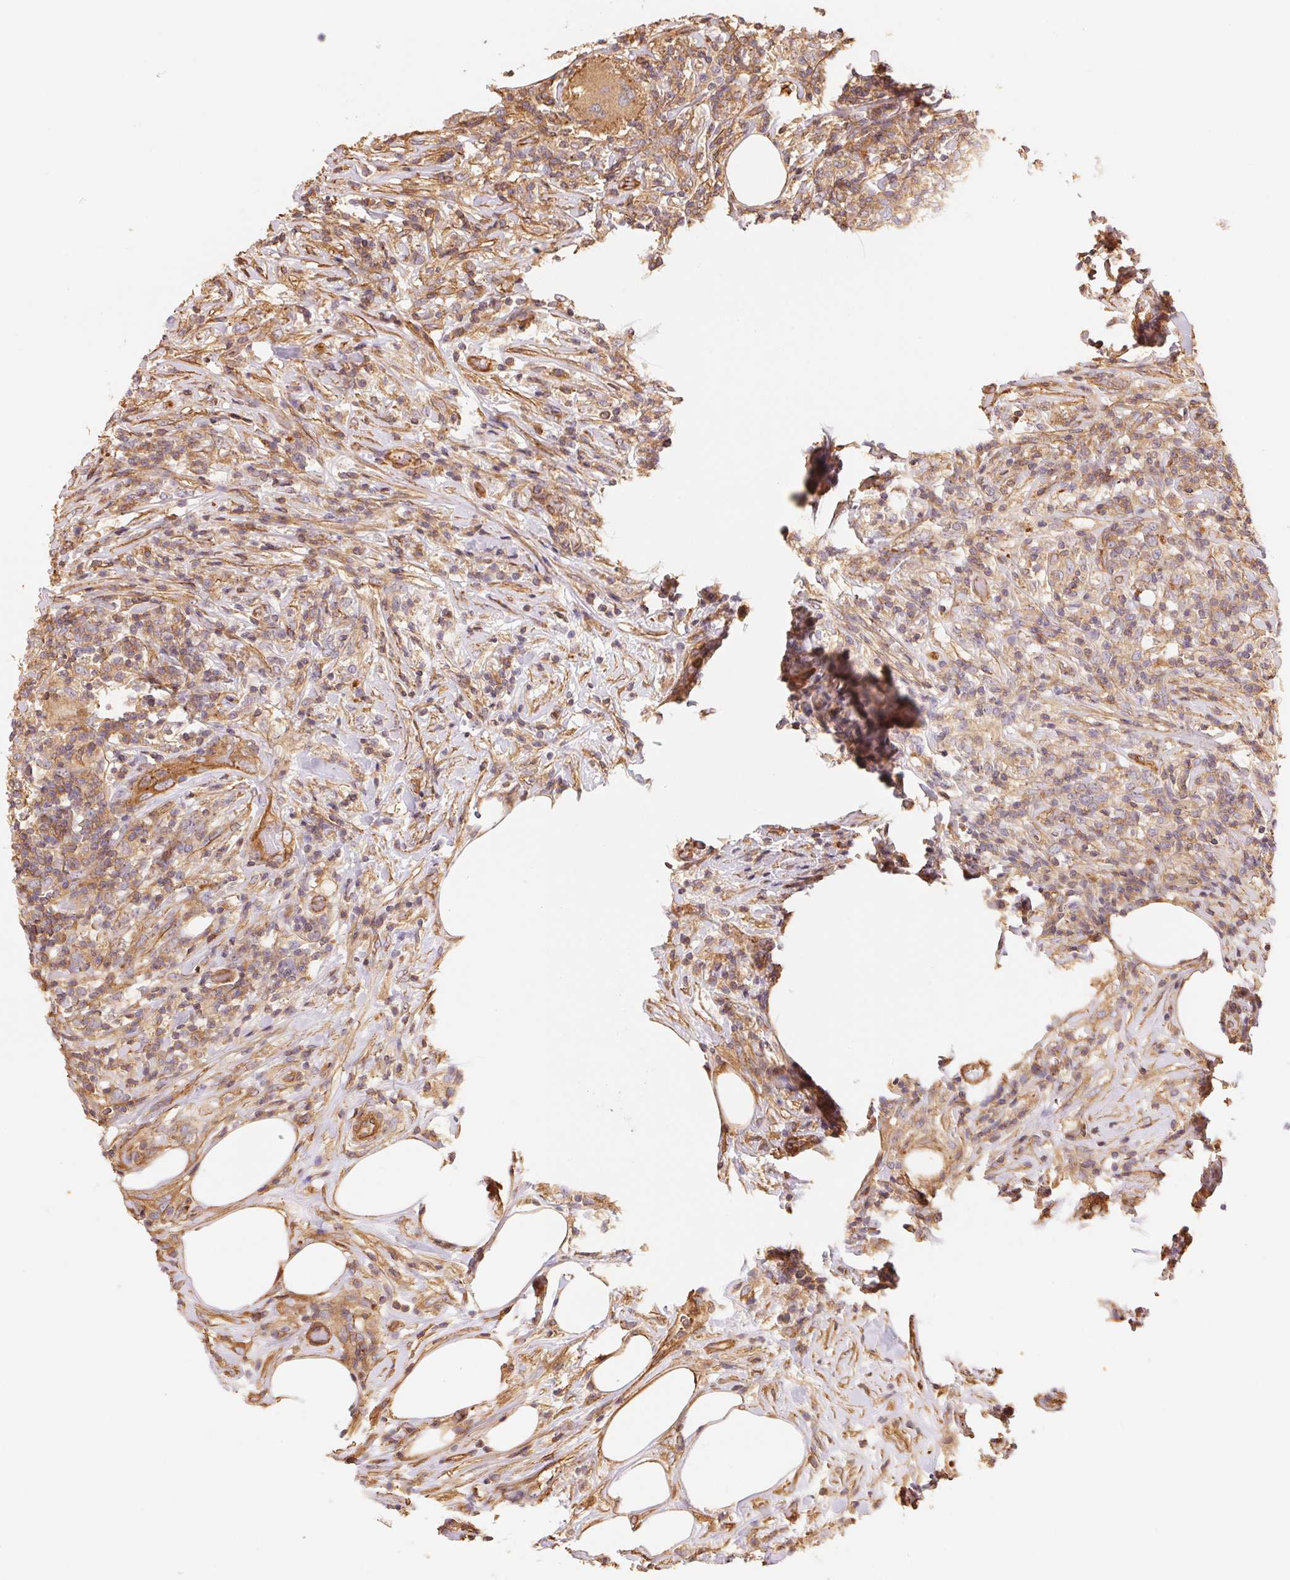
{"staining": {"intensity": "weak", "quantity": "25%-75%", "location": "cytoplasmic/membranous"}, "tissue": "lymphoma", "cell_type": "Tumor cells", "image_type": "cancer", "snomed": [{"axis": "morphology", "description": "Malignant lymphoma, non-Hodgkin's type, High grade"}, {"axis": "topography", "description": "Lymph node"}], "caption": "Immunohistochemical staining of lymphoma reveals low levels of weak cytoplasmic/membranous protein staining in approximately 25%-75% of tumor cells. (DAB (3,3'-diaminobenzidine) IHC with brightfield microscopy, high magnification).", "gene": "FRAS1", "patient": {"sex": "female", "age": 84}}